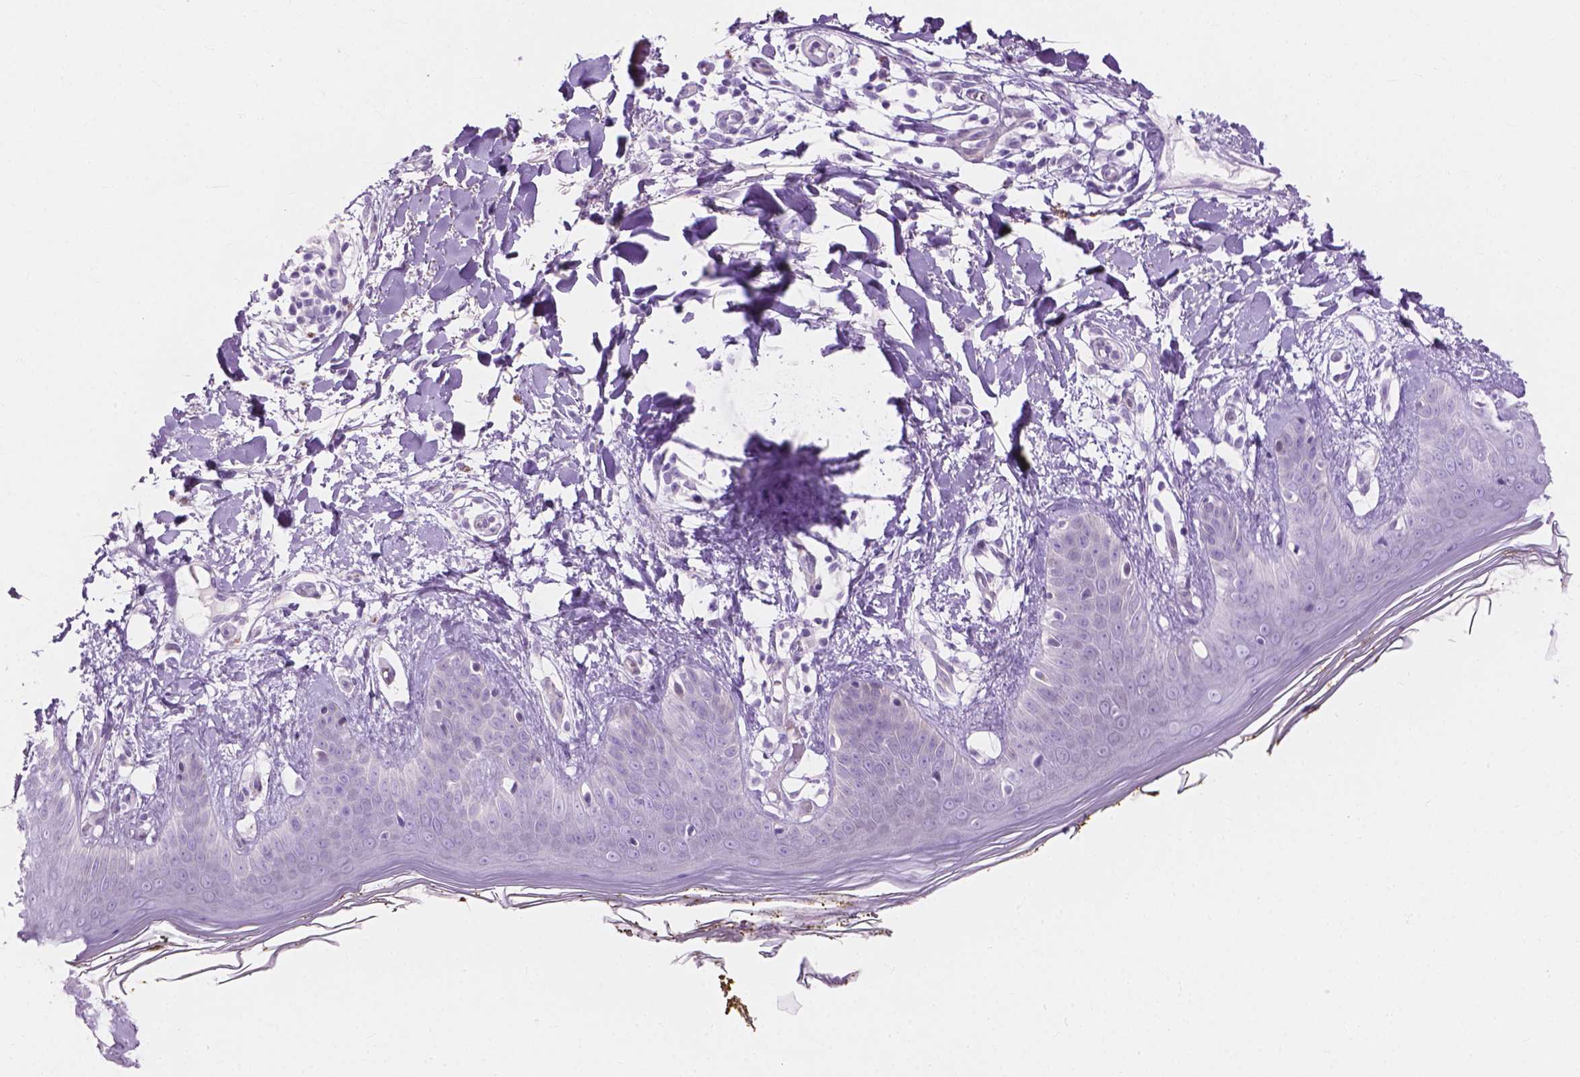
{"staining": {"intensity": "negative", "quantity": "none", "location": "none"}, "tissue": "skin", "cell_type": "Fibroblasts", "image_type": "normal", "snomed": [{"axis": "morphology", "description": "Normal tissue, NOS"}, {"axis": "topography", "description": "Skin"}], "caption": "Fibroblasts are negative for protein expression in benign human skin. (Brightfield microscopy of DAB IHC at high magnification).", "gene": "MORN1", "patient": {"sex": "female", "age": 34}}